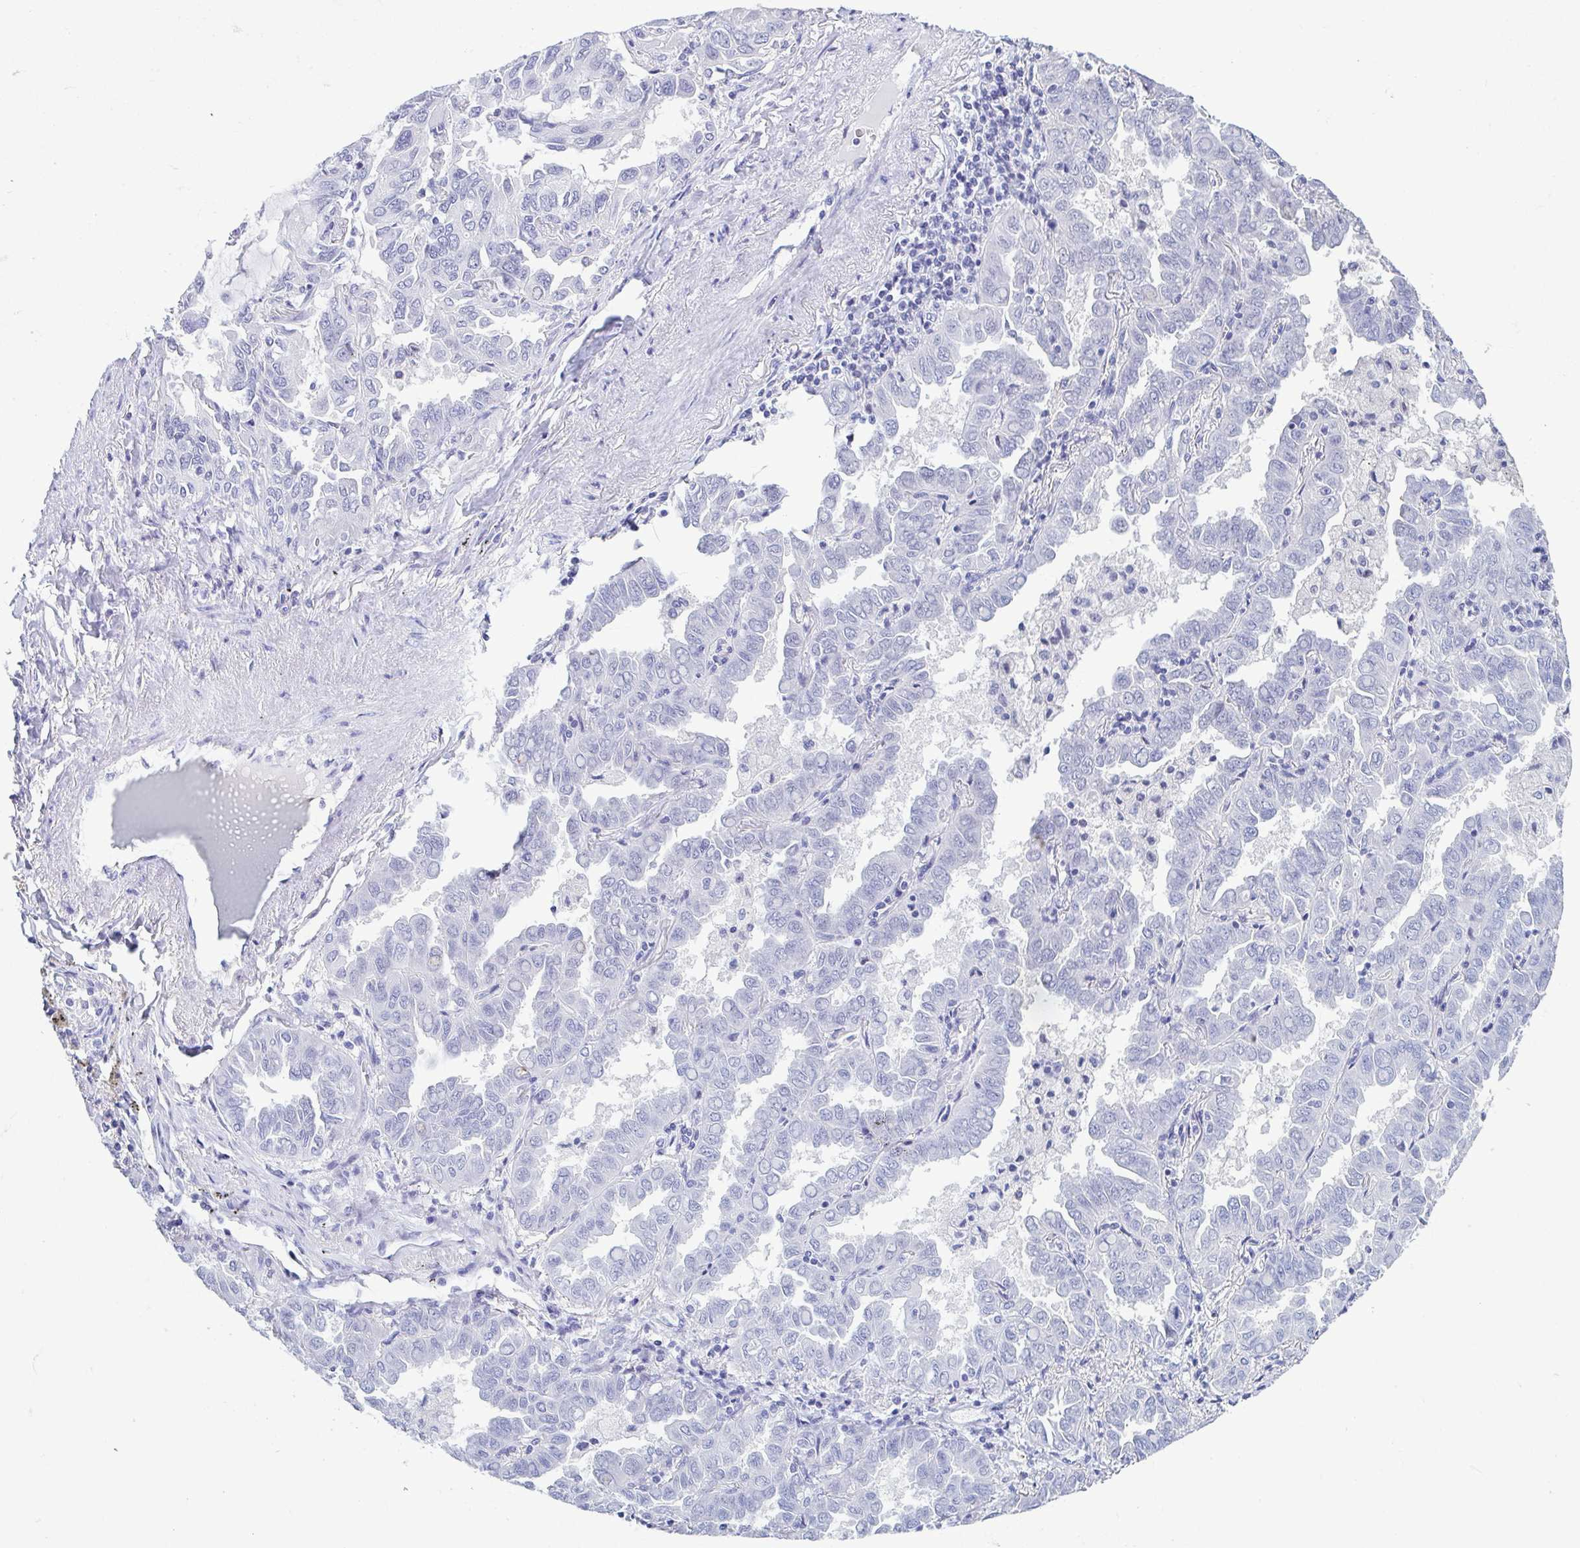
{"staining": {"intensity": "negative", "quantity": "none", "location": "none"}, "tissue": "lung cancer", "cell_type": "Tumor cells", "image_type": "cancer", "snomed": [{"axis": "morphology", "description": "Adenocarcinoma, NOS"}, {"axis": "topography", "description": "Lung"}], "caption": "This image is of adenocarcinoma (lung) stained with immunohistochemistry (IHC) to label a protein in brown with the nuclei are counter-stained blue. There is no positivity in tumor cells. (DAB (3,3'-diaminobenzidine) immunohistochemistry (IHC), high magnification).", "gene": "PERM1", "patient": {"sex": "male", "age": 64}}